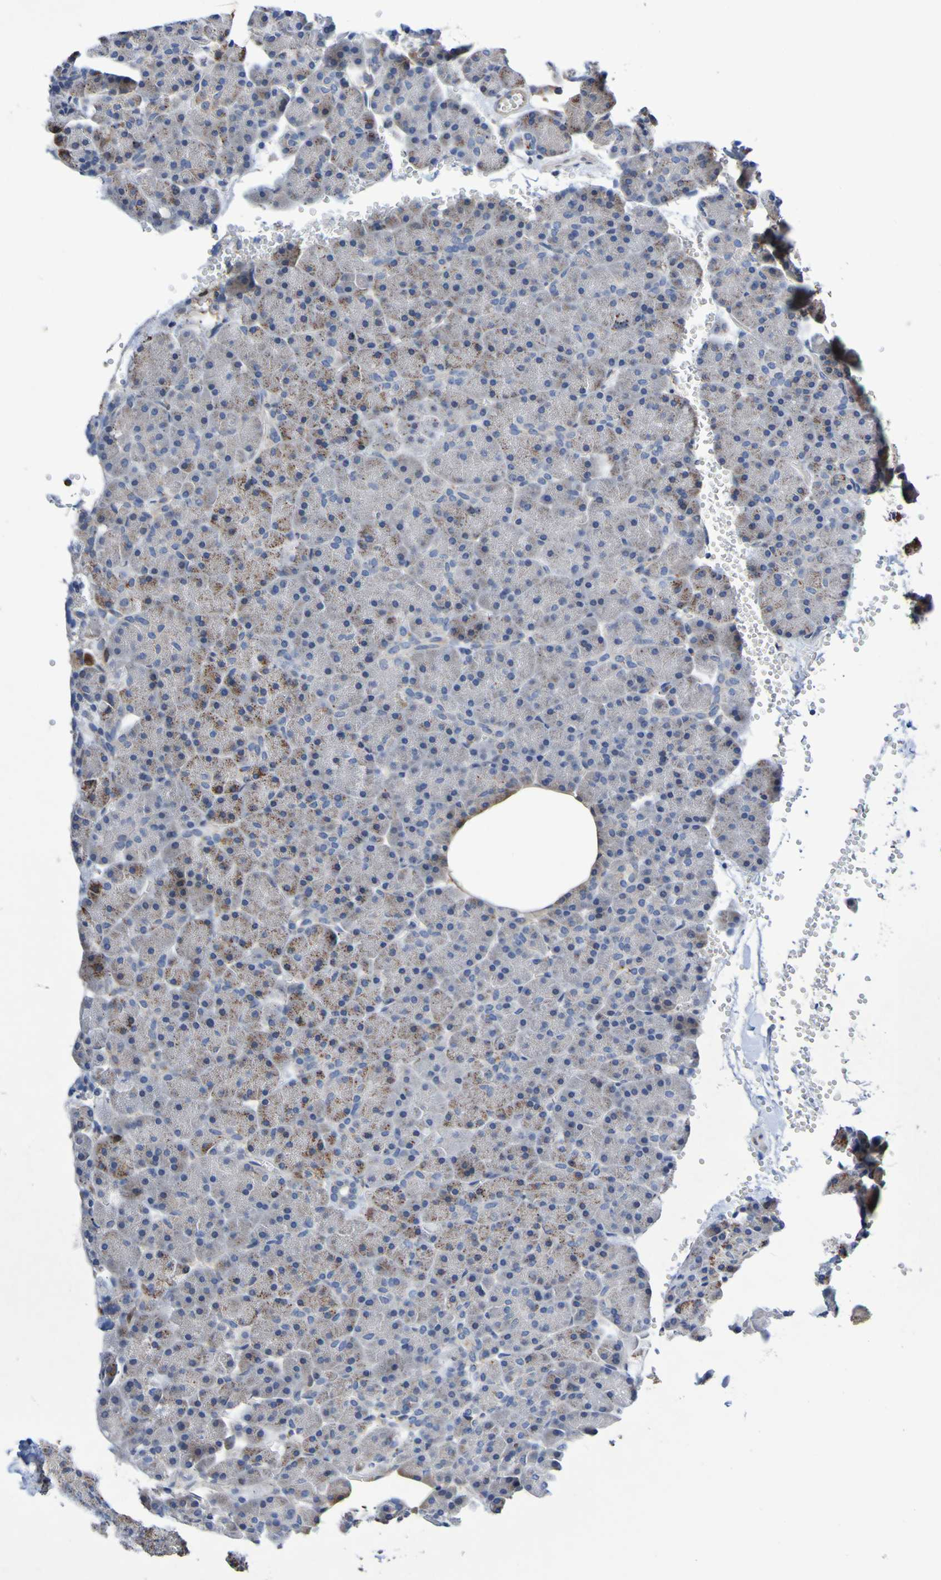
{"staining": {"intensity": "moderate", "quantity": "<25%", "location": "cytoplasmic/membranous"}, "tissue": "pancreas", "cell_type": "Exocrine glandular cells", "image_type": "normal", "snomed": [{"axis": "morphology", "description": "Normal tissue, NOS"}, {"axis": "topography", "description": "Pancreas"}], "caption": "Immunohistochemical staining of unremarkable pancreas exhibits <25% levels of moderate cytoplasmic/membranous protein positivity in approximately <25% of exocrine glandular cells. Nuclei are stained in blue.", "gene": "METAP2", "patient": {"sex": "female", "age": 35}}